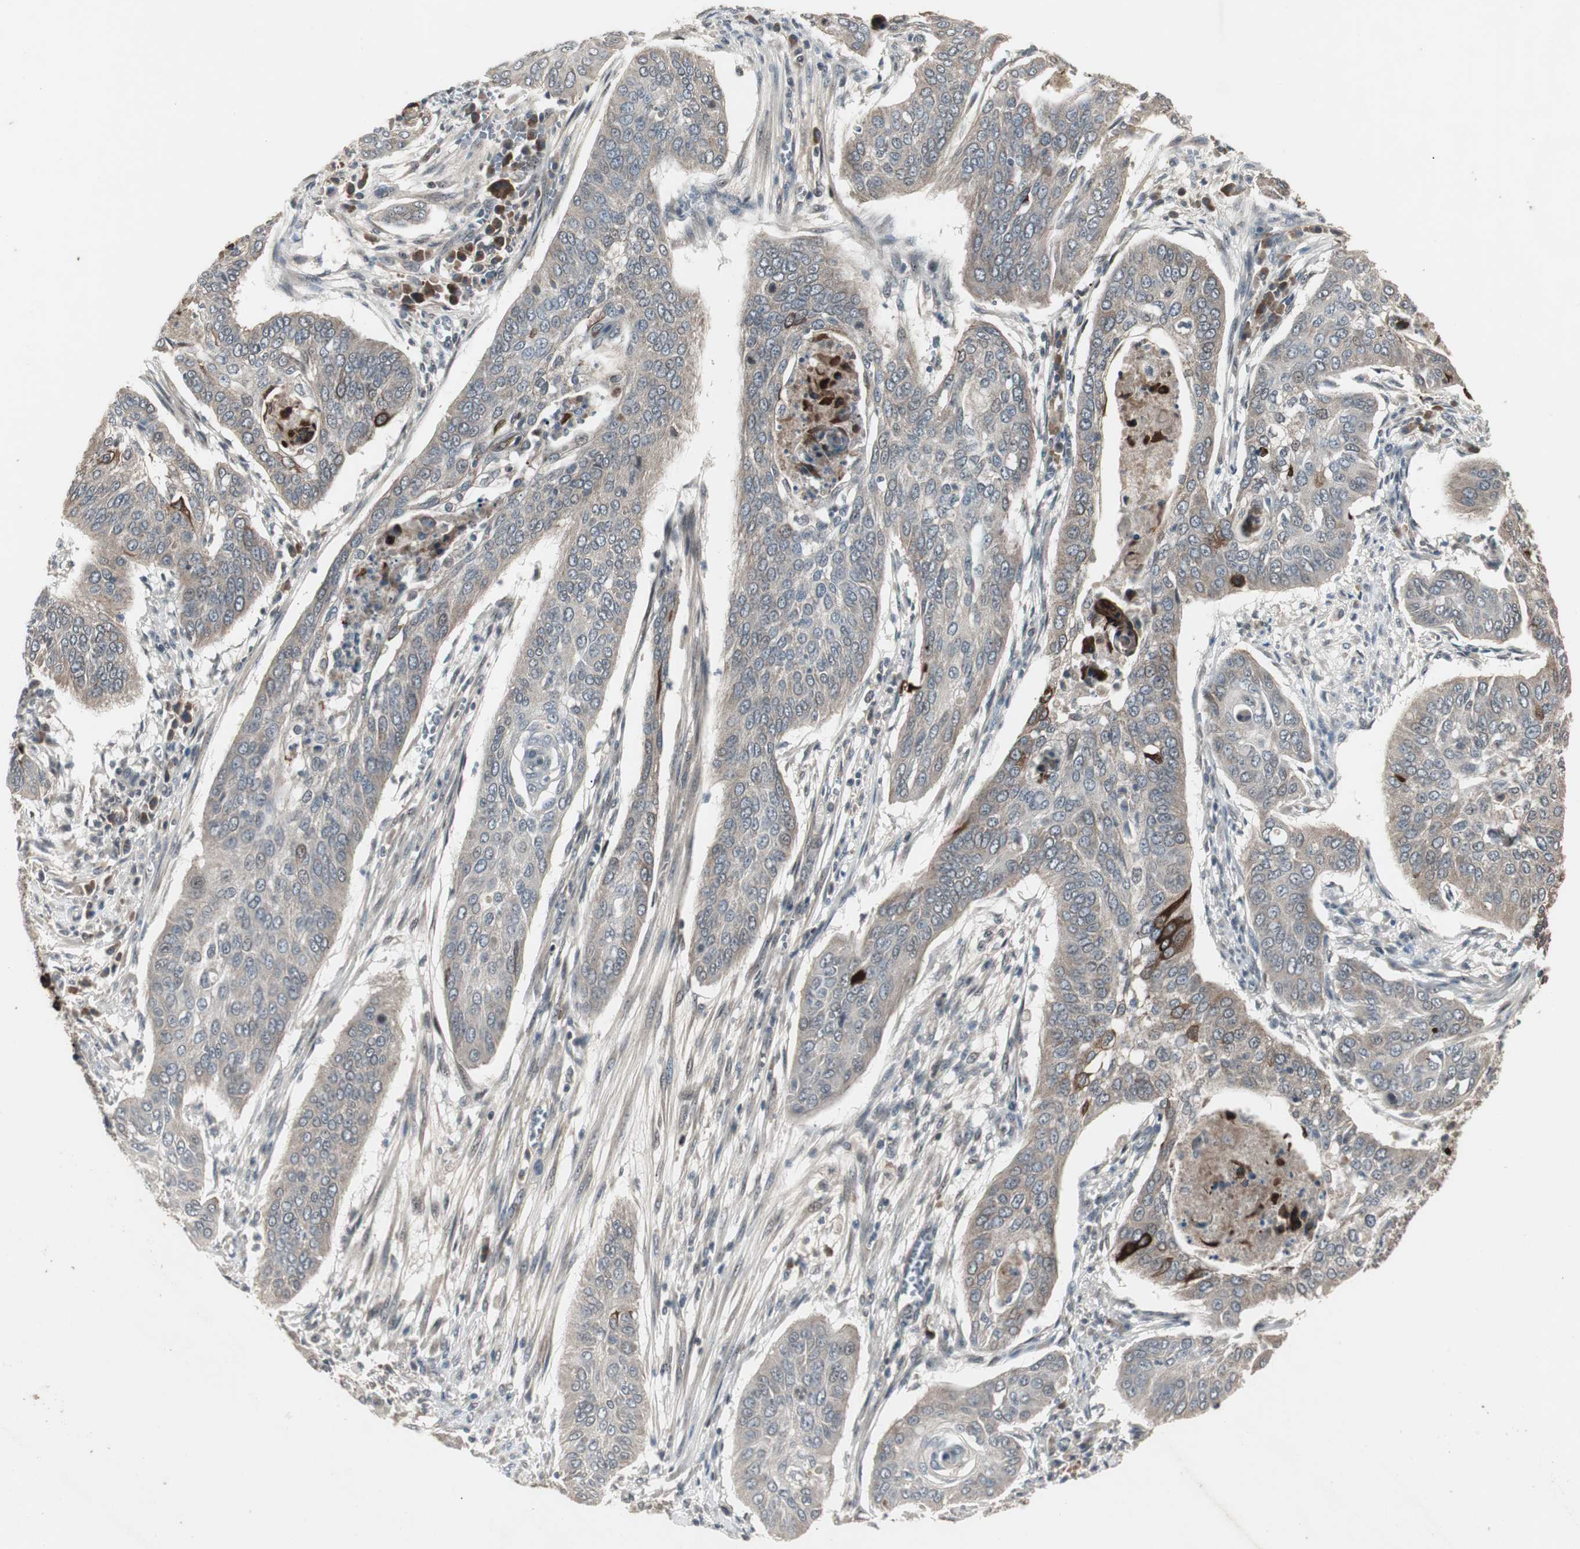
{"staining": {"intensity": "moderate", "quantity": ">75%", "location": "cytoplasmic/membranous"}, "tissue": "cervical cancer", "cell_type": "Tumor cells", "image_type": "cancer", "snomed": [{"axis": "morphology", "description": "Squamous cell carcinoma, NOS"}, {"axis": "topography", "description": "Cervix"}], "caption": "The immunohistochemical stain highlights moderate cytoplasmic/membranous expression in tumor cells of cervical cancer (squamous cell carcinoma) tissue. The staining was performed using DAB (3,3'-diaminobenzidine), with brown indicating positive protein expression. Nuclei are stained blue with hematoxylin.", "gene": "ZMPSTE24", "patient": {"sex": "female", "age": 39}}